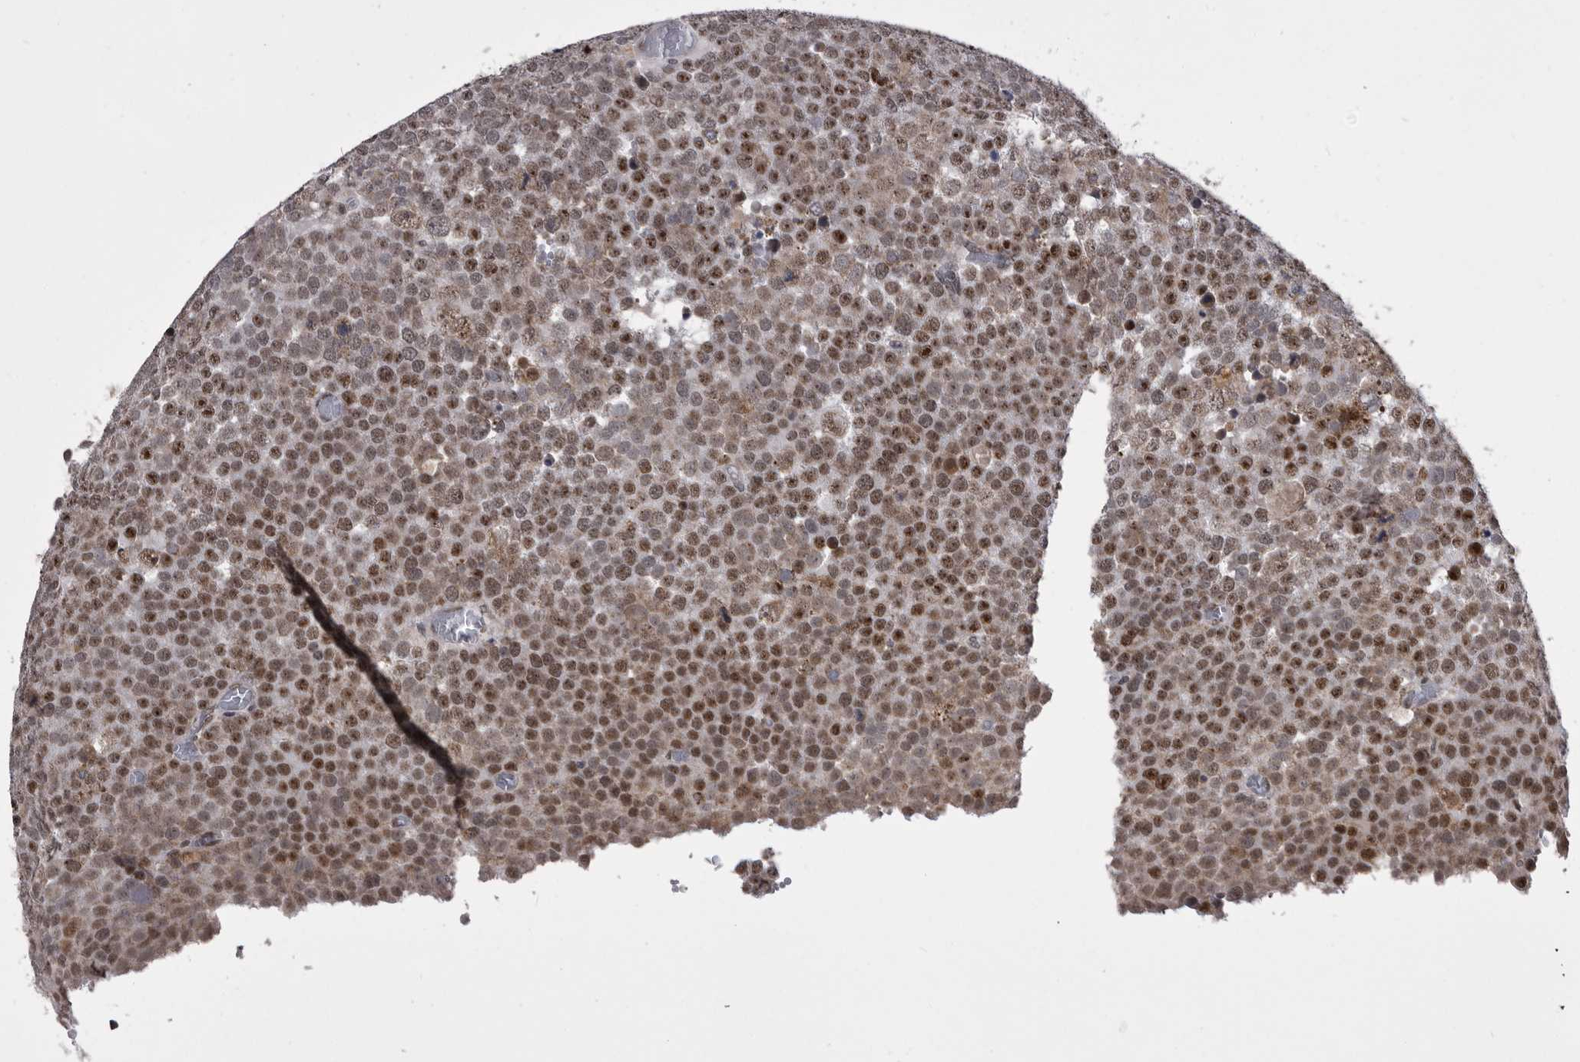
{"staining": {"intensity": "moderate", "quantity": ">75%", "location": "nuclear"}, "tissue": "testis cancer", "cell_type": "Tumor cells", "image_type": "cancer", "snomed": [{"axis": "morphology", "description": "Seminoma, NOS"}, {"axis": "topography", "description": "Testis"}], "caption": "Moderate nuclear protein staining is appreciated in approximately >75% of tumor cells in testis cancer.", "gene": "PRPF3", "patient": {"sex": "male", "age": 71}}